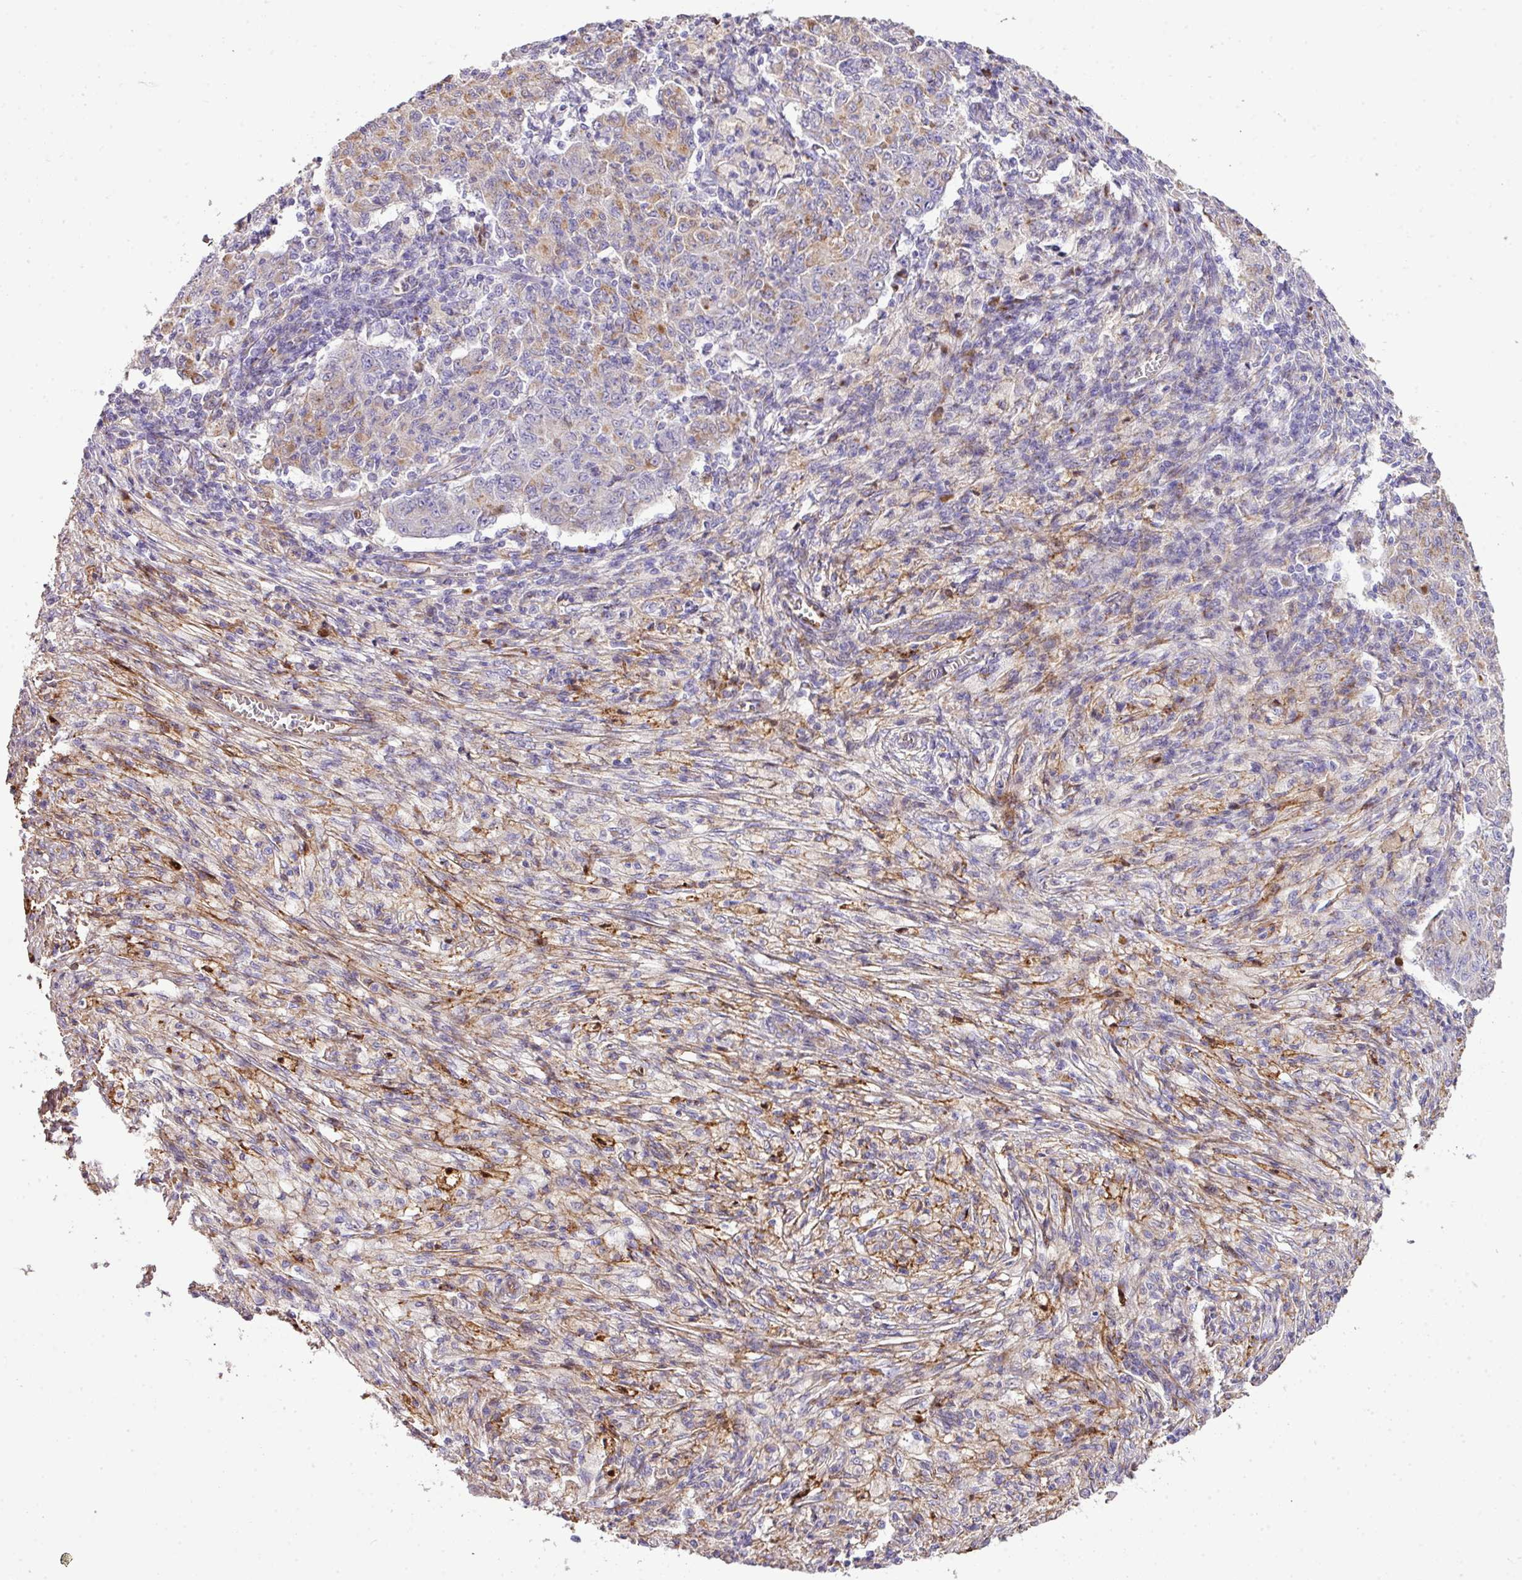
{"staining": {"intensity": "moderate", "quantity": "25%-75%", "location": "cytoplasmic/membranous"}, "tissue": "ovarian cancer", "cell_type": "Tumor cells", "image_type": "cancer", "snomed": [{"axis": "morphology", "description": "Carcinoma, endometroid"}, {"axis": "topography", "description": "Ovary"}], "caption": "The image reveals a brown stain indicating the presence of a protein in the cytoplasmic/membranous of tumor cells in endometroid carcinoma (ovarian).", "gene": "CTXN2", "patient": {"sex": "female", "age": 42}}